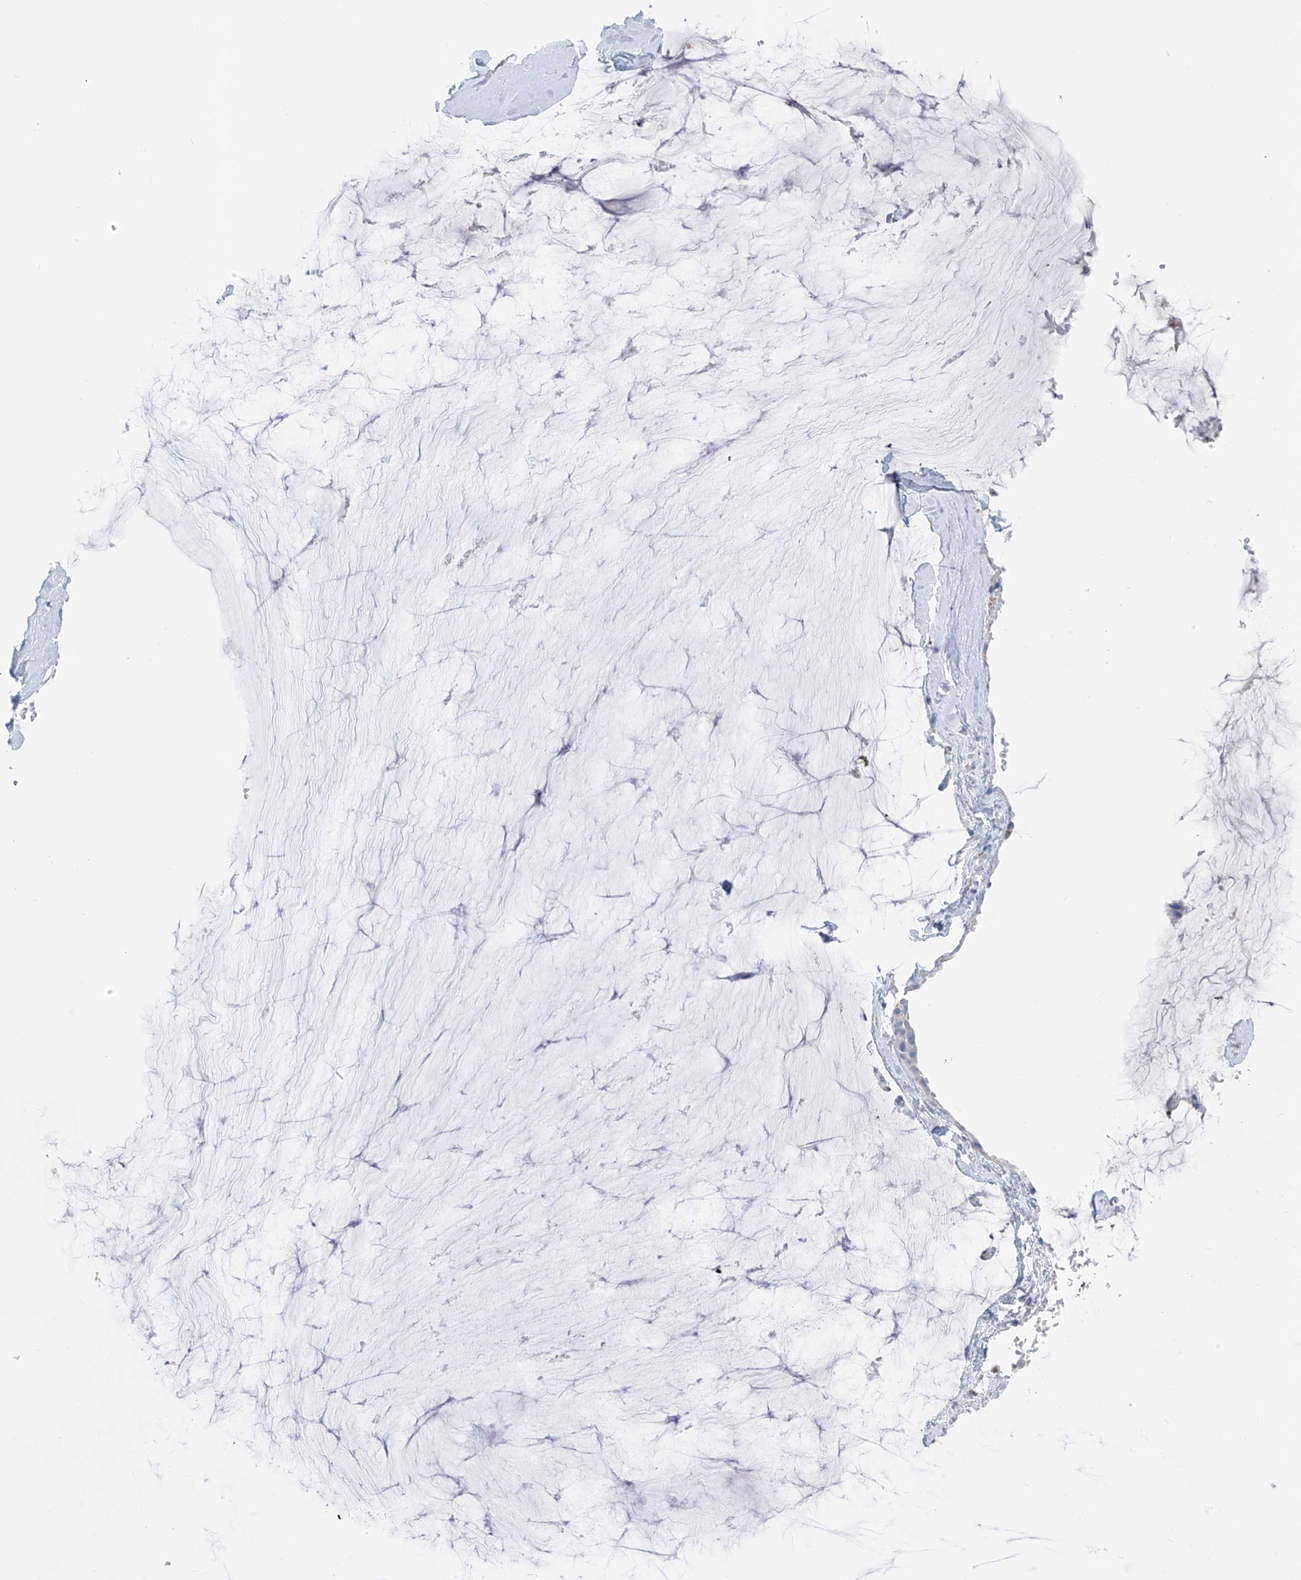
{"staining": {"intensity": "negative", "quantity": "none", "location": "none"}, "tissue": "ovarian cancer", "cell_type": "Tumor cells", "image_type": "cancer", "snomed": [{"axis": "morphology", "description": "Cystadenocarcinoma, mucinous, NOS"}, {"axis": "topography", "description": "Ovary"}], "caption": "Tumor cells are negative for brown protein staining in ovarian cancer (mucinous cystadenocarcinoma).", "gene": "GLMP", "patient": {"sex": "female", "age": 39}}